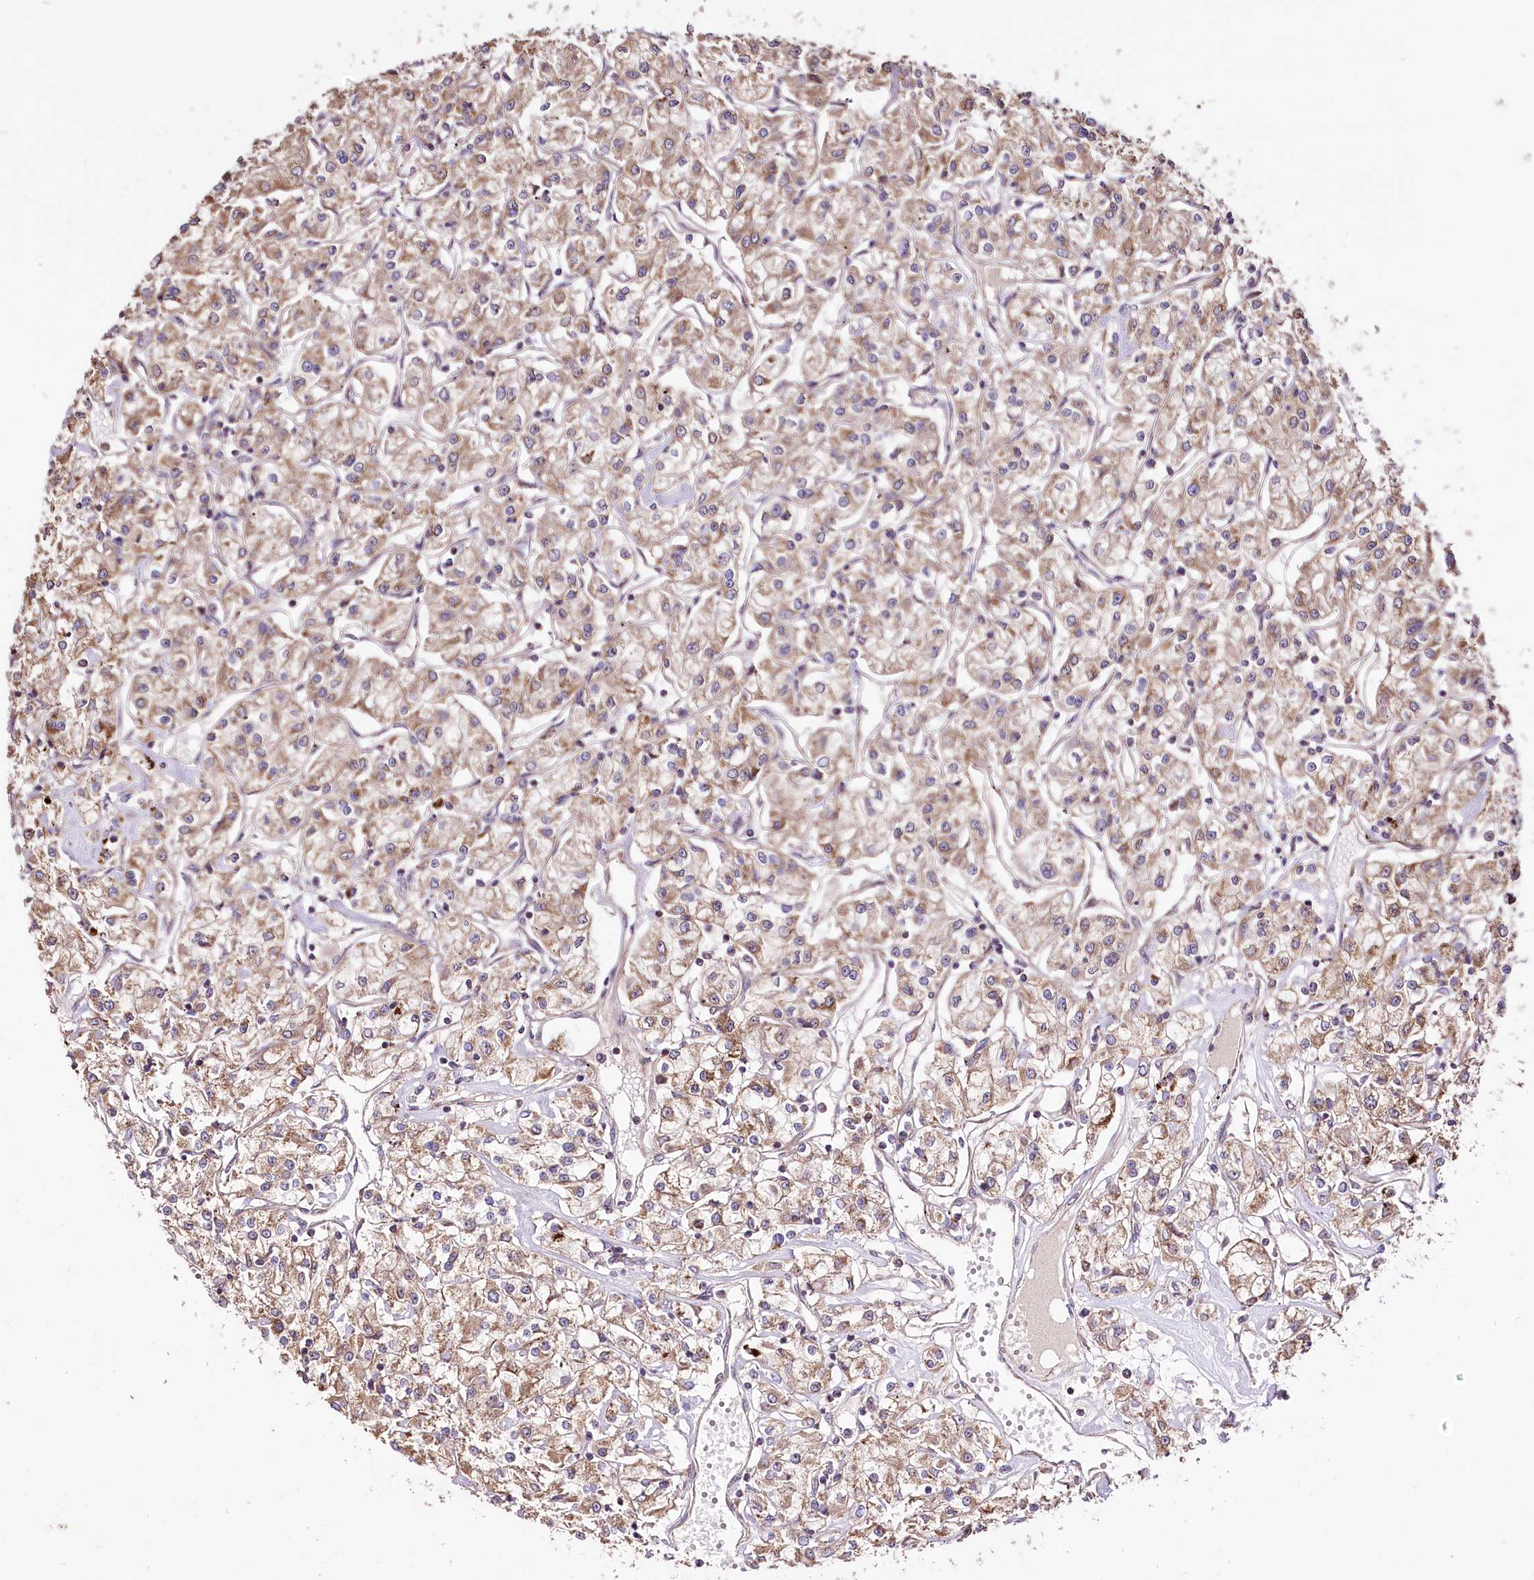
{"staining": {"intensity": "weak", "quantity": ">75%", "location": "cytoplasmic/membranous"}, "tissue": "renal cancer", "cell_type": "Tumor cells", "image_type": "cancer", "snomed": [{"axis": "morphology", "description": "Adenocarcinoma, NOS"}, {"axis": "topography", "description": "Kidney"}], "caption": "Protein staining by immunohistochemistry (IHC) shows weak cytoplasmic/membranous staining in about >75% of tumor cells in adenocarcinoma (renal).", "gene": "WWC1", "patient": {"sex": "female", "age": 59}}